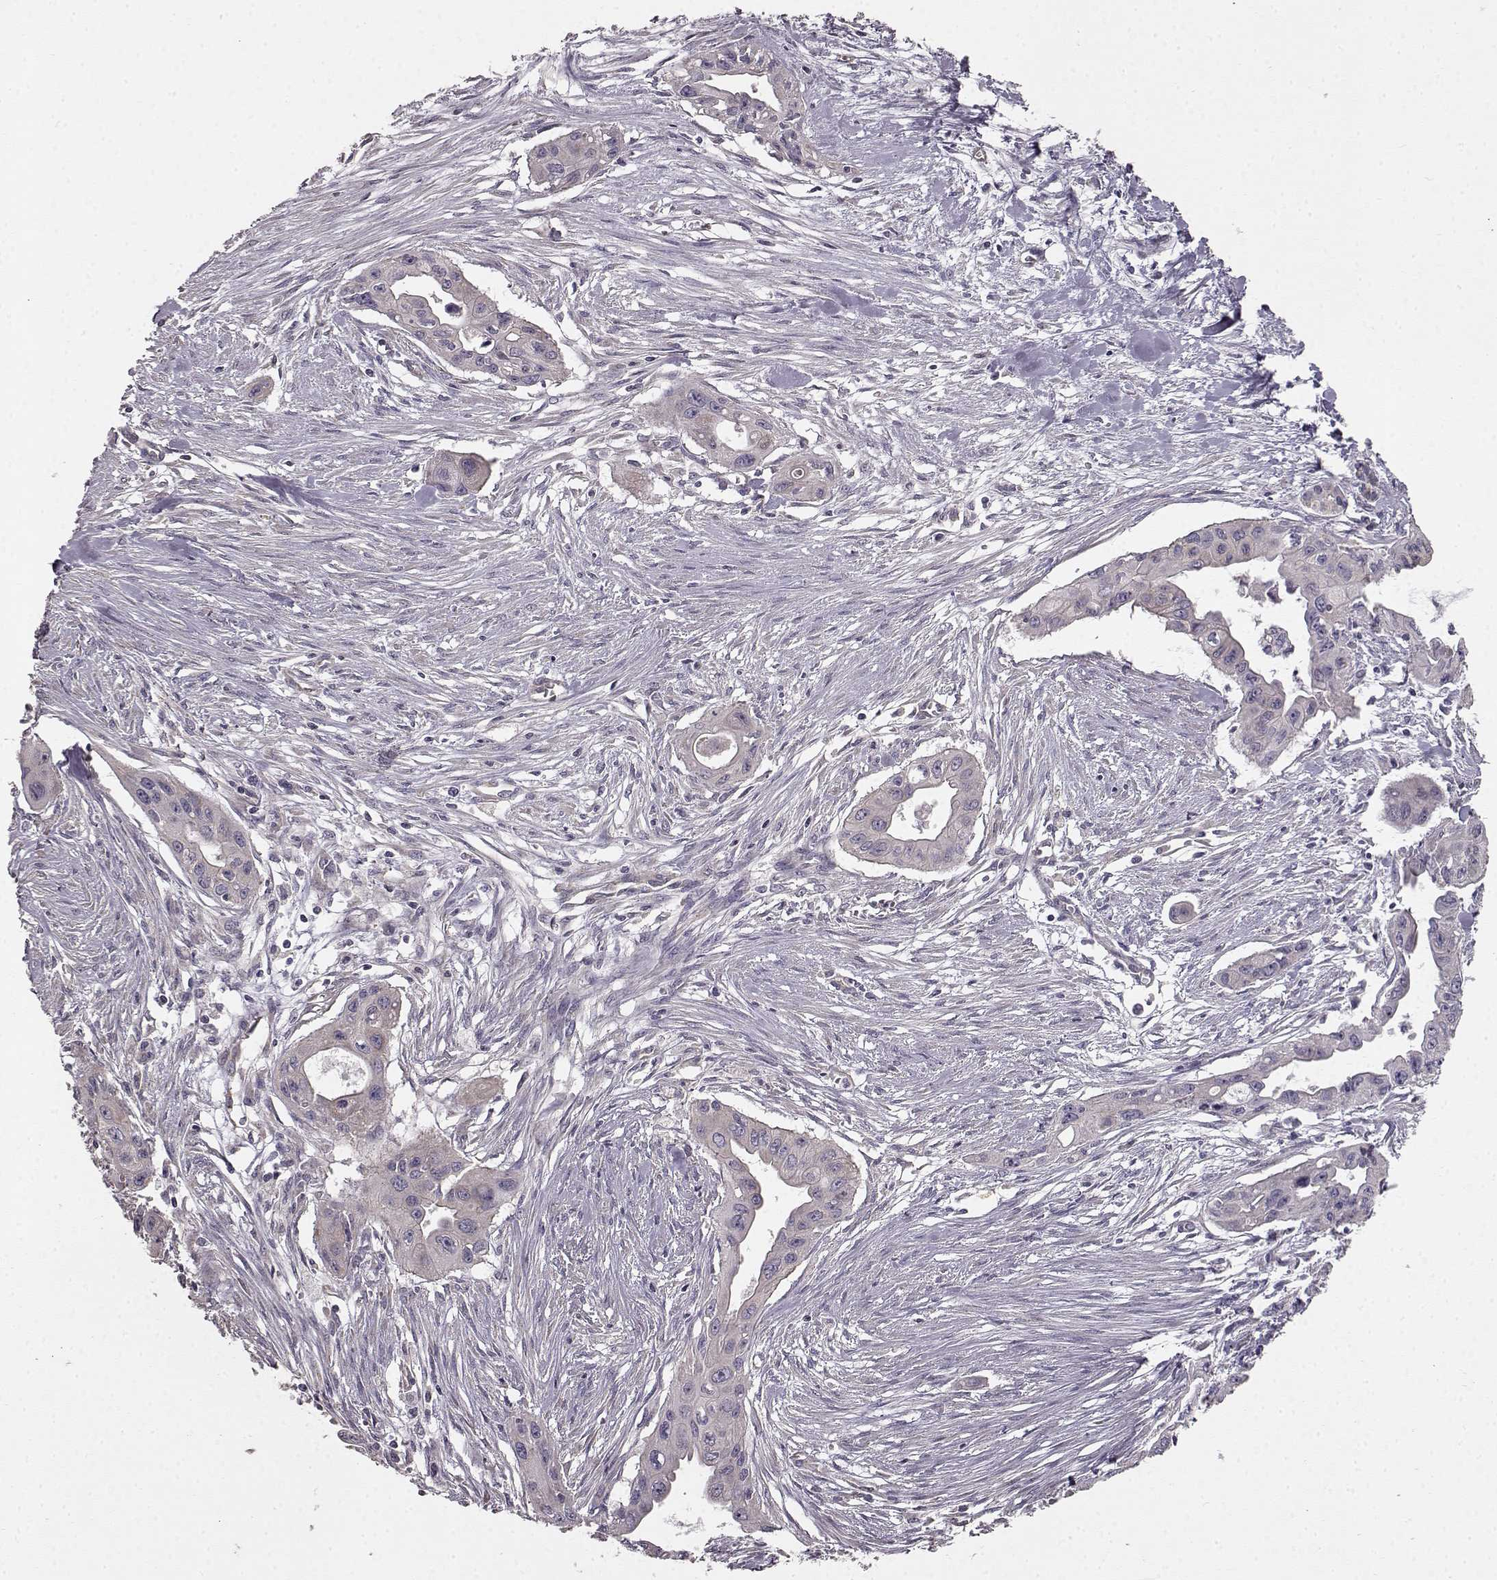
{"staining": {"intensity": "weak", "quantity": "25%-75%", "location": "cytoplasmic/membranous"}, "tissue": "pancreatic cancer", "cell_type": "Tumor cells", "image_type": "cancer", "snomed": [{"axis": "morphology", "description": "Adenocarcinoma, NOS"}, {"axis": "topography", "description": "Pancreas"}], "caption": "This image displays immunohistochemistry (IHC) staining of pancreatic cancer, with low weak cytoplasmic/membranous positivity in approximately 25%-75% of tumor cells.", "gene": "ERBB3", "patient": {"sex": "male", "age": 60}}